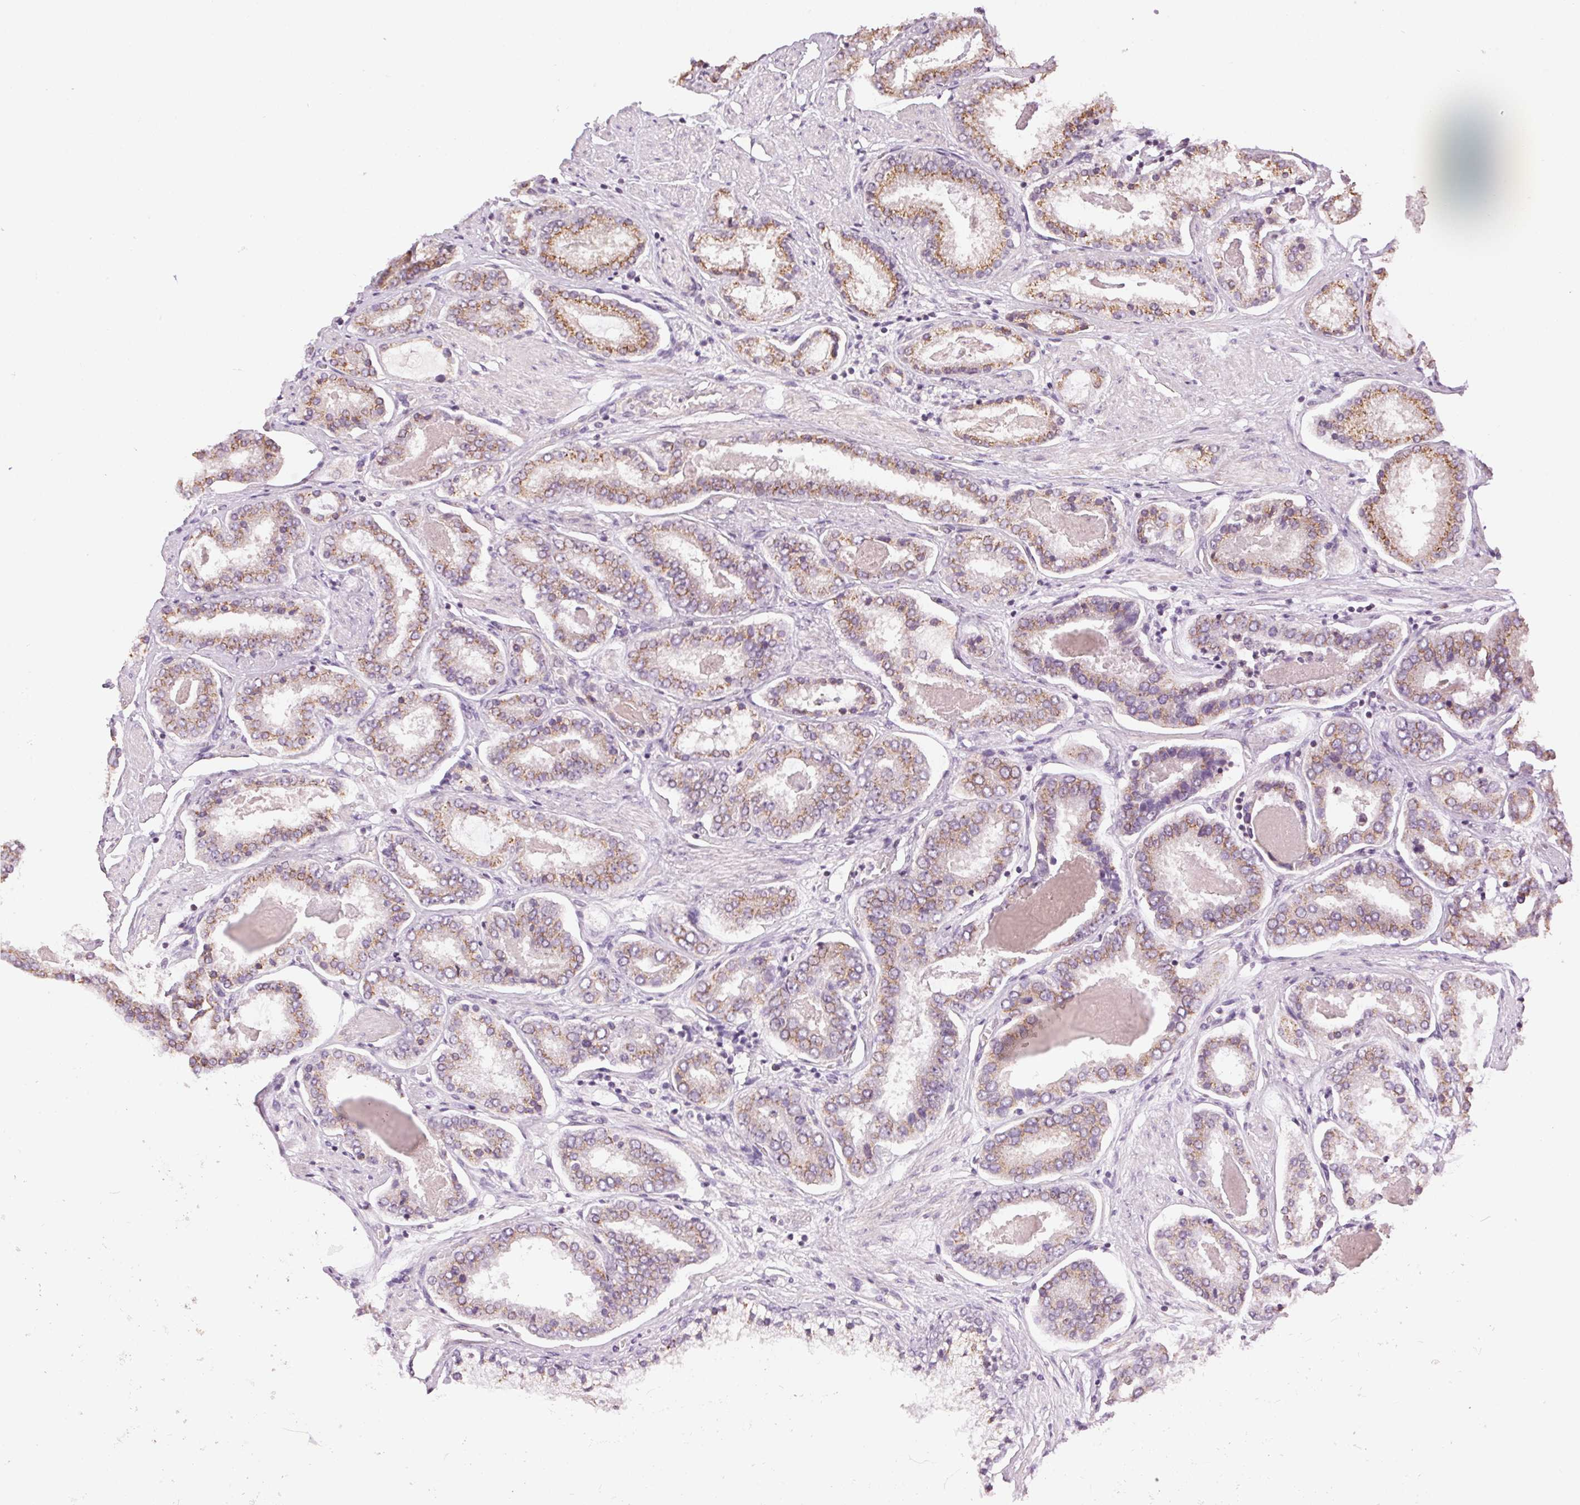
{"staining": {"intensity": "moderate", "quantity": "25%-75%", "location": "cytoplasmic/membranous"}, "tissue": "prostate cancer", "cell_type": "Tumor cells", "image_type": "cancer", "snomed": [{"axis": "morphology", "description": "Adenocarcinoma, High grade"}, {"axis": "topography", "description": "Prostate"}], "caption": "Immunohistochemical staining of prostate cancer (high-grade adenocarcinoma) shows medium levels of moderate cytoplasmic/membranous protein expression in approximately 25%-75% of tumor cells. (IHC, brightfield microscopy, high magnification).", "gene": "GOLPH3", "patient": {"sex": "male", "age": 63}}